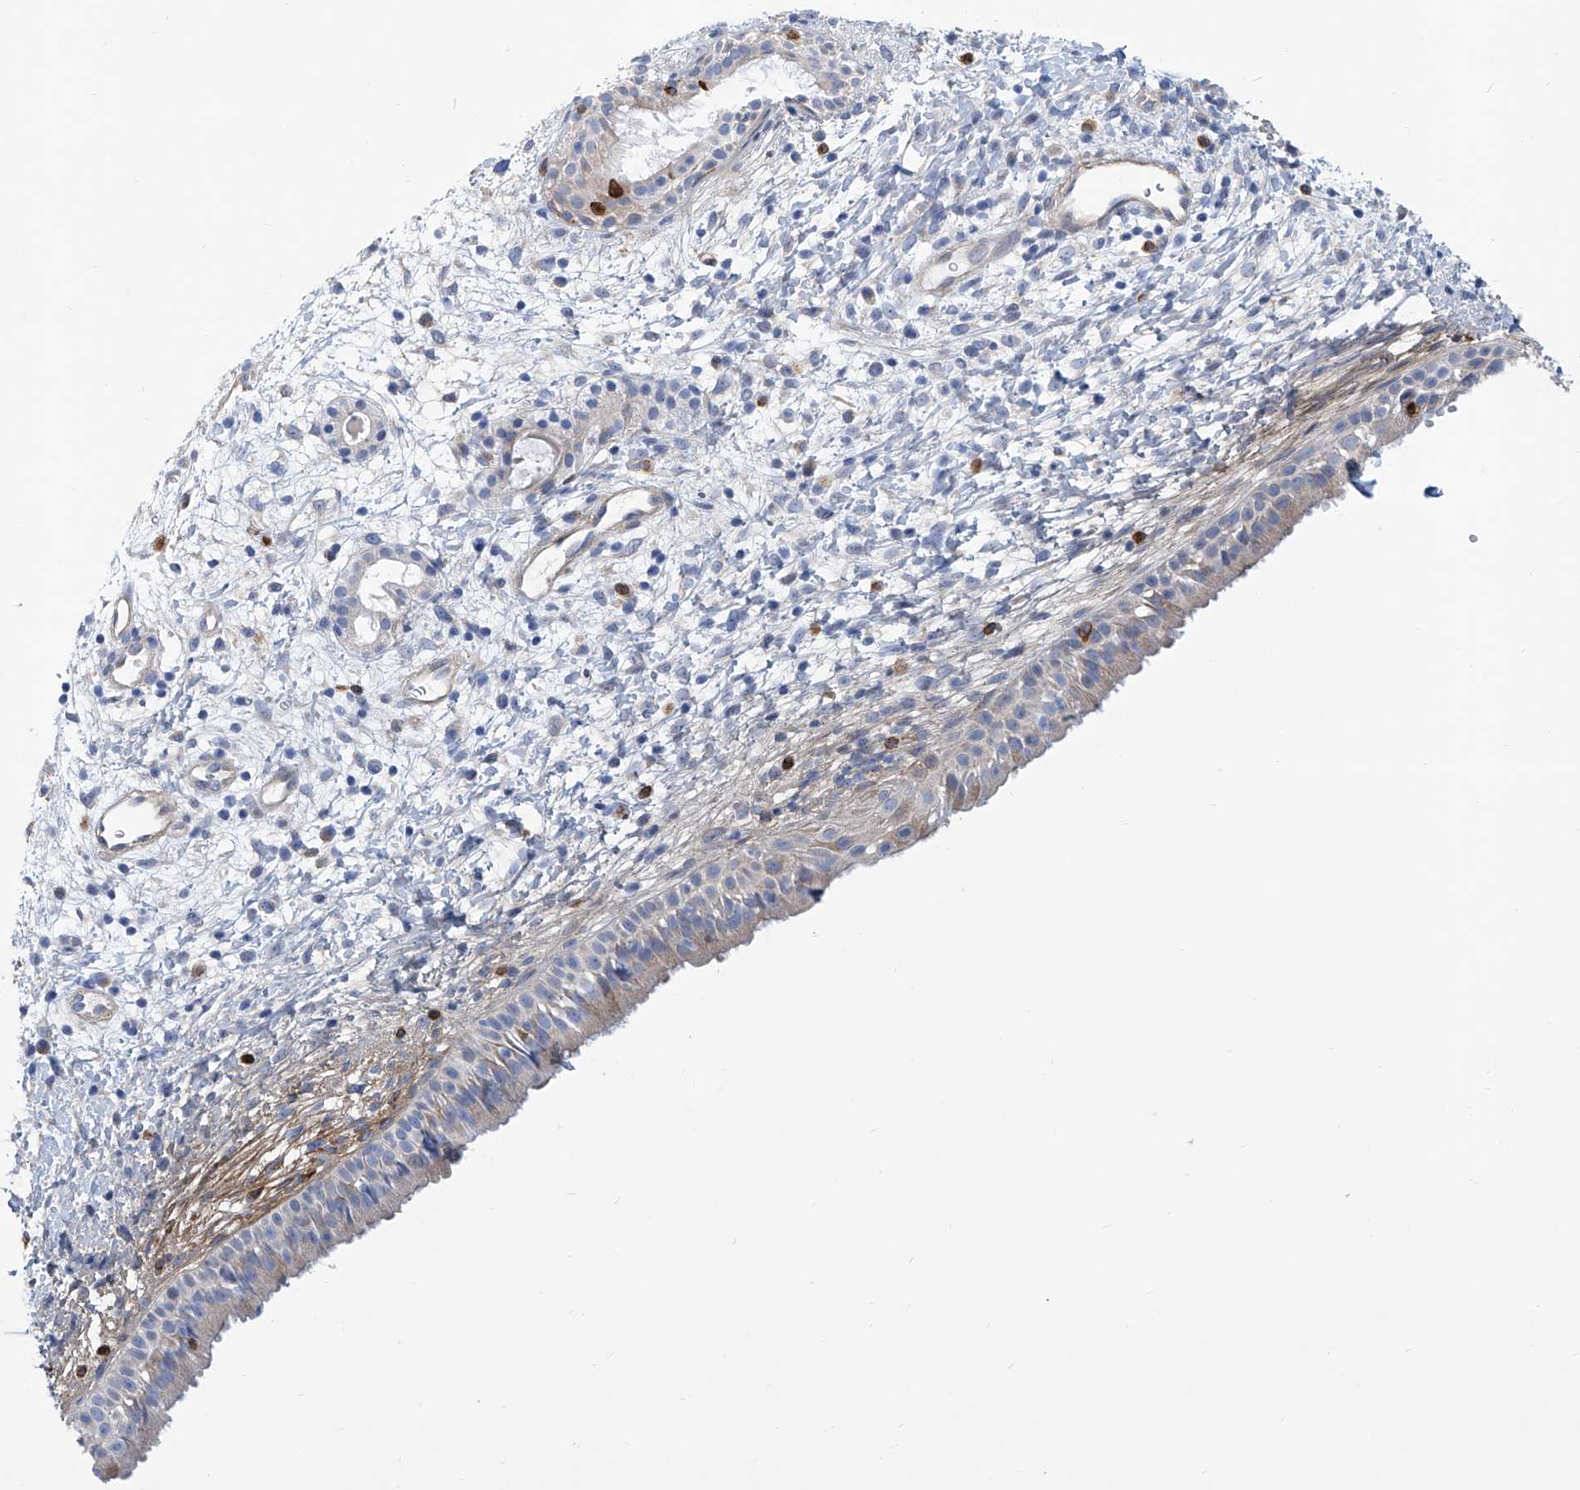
{"staining": {"intensity": "negative", "quantity": "none", "location": "none"}, "tissue": "nasopharynx", "cell_type": "Respiratory epithelial cells", "image_type": "normal", "snomed": [{"axis": "morphology", "description": "Normal tissue, NOS"}, {"axis": "topography", "description": "Nasopharynx"}], "caption": "High magnification brightfield microscopy of benign nasopharynx stained with DAB (brown) and counterstained with hematoxylin (blue): respiratory epithelial cells show no significant expression.", "gene": "TNN", "patient": {"sex": "male", "age": 22}}